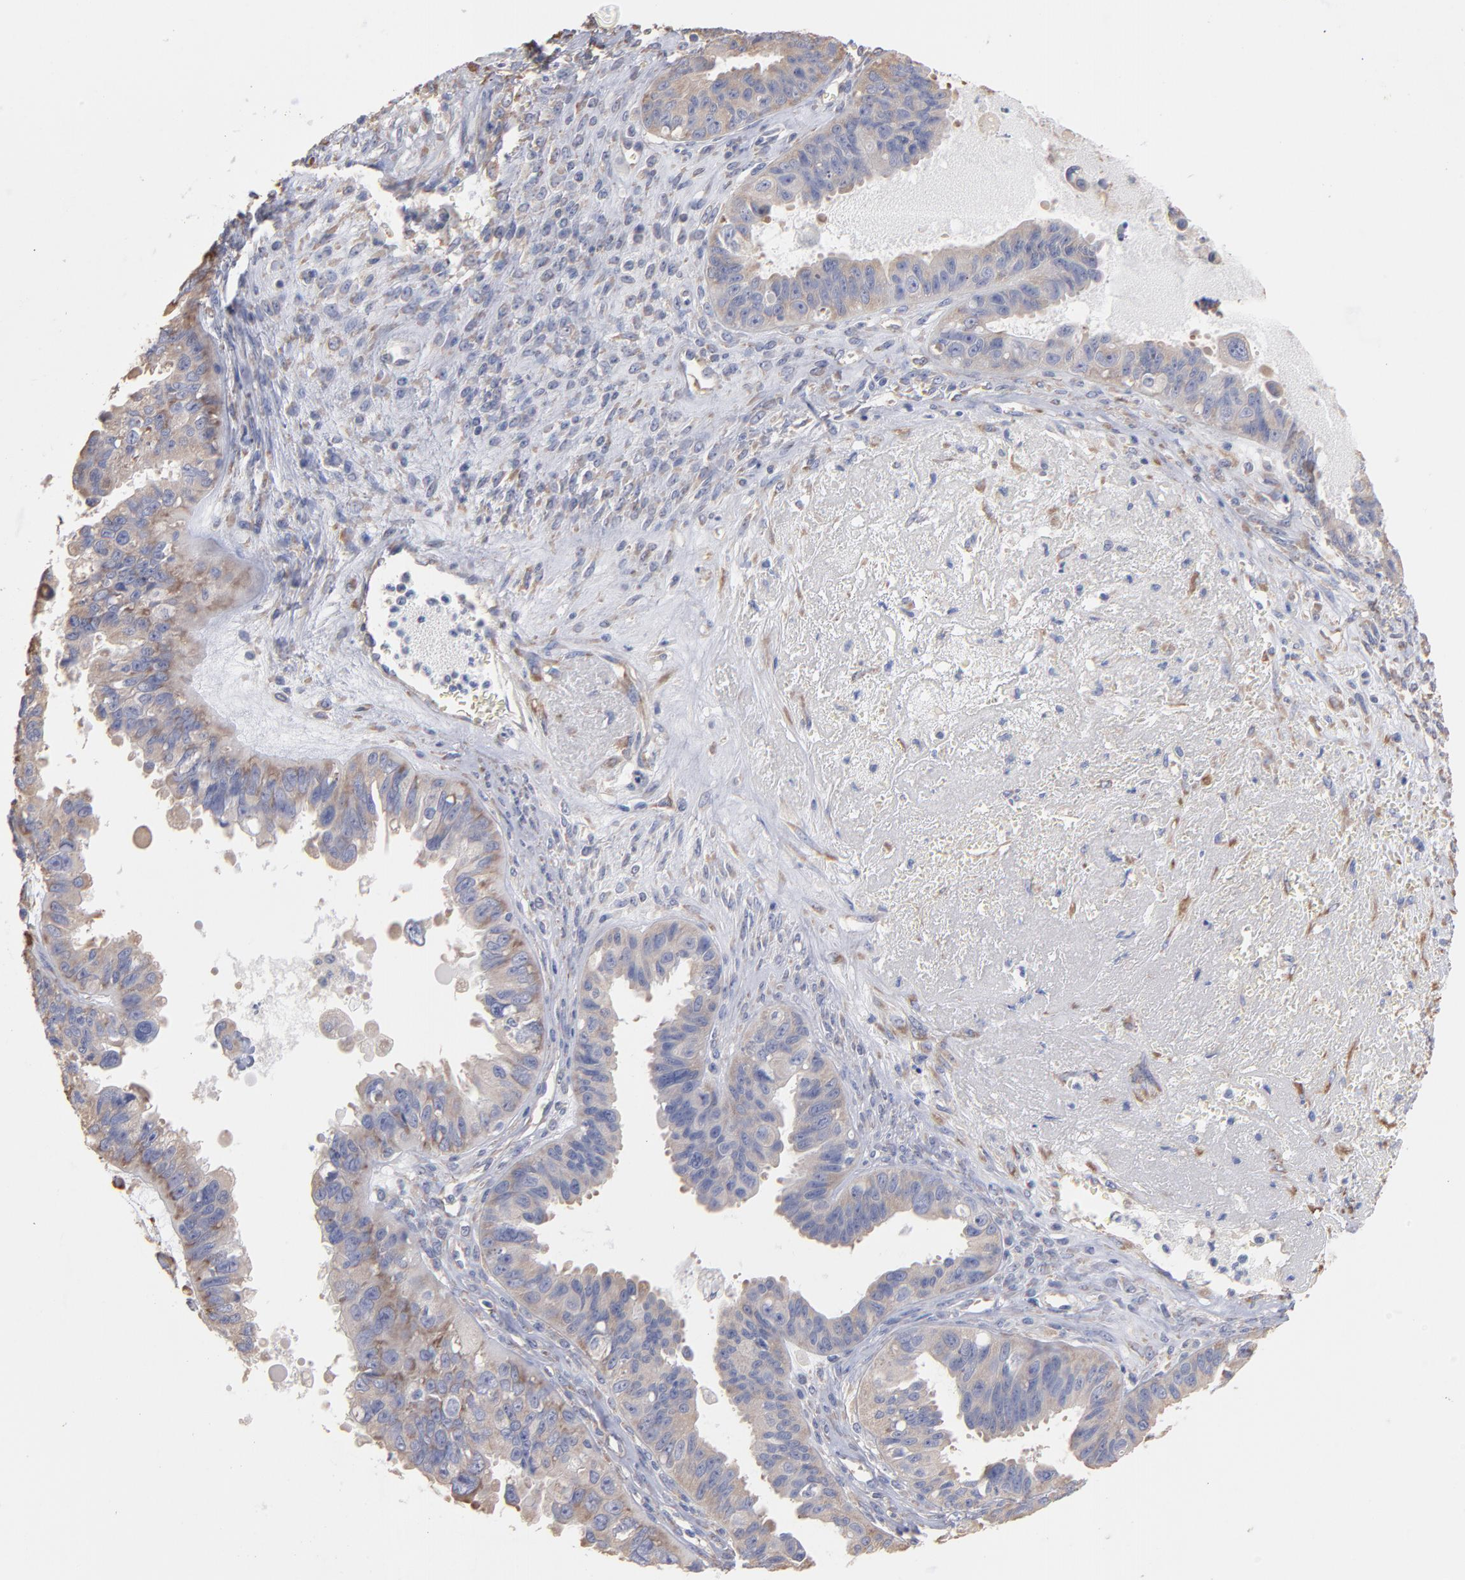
{"staining": {"intensity": "weak", "quantity": "<25%", "location": "cytoplasmic/membranous"}, "tissue": "ovarian cancer", "cell_type": "Tumor cells", "image_type": "cancer", "snomed": [{"axis": "morphology", "description": "Carcinoma, endometroid"}, {"axis": "topography", "description": "Ovary"}], "caption": "IHC image of neoplastic tissue: human endometroid carcinoma (ovarian) stained with DAB (3,3'-diaminobenzidine) shows no significant protein positivity in tumor cells.", "gene": "RPL9", "patient": {"sex": "female", "age": 85}}